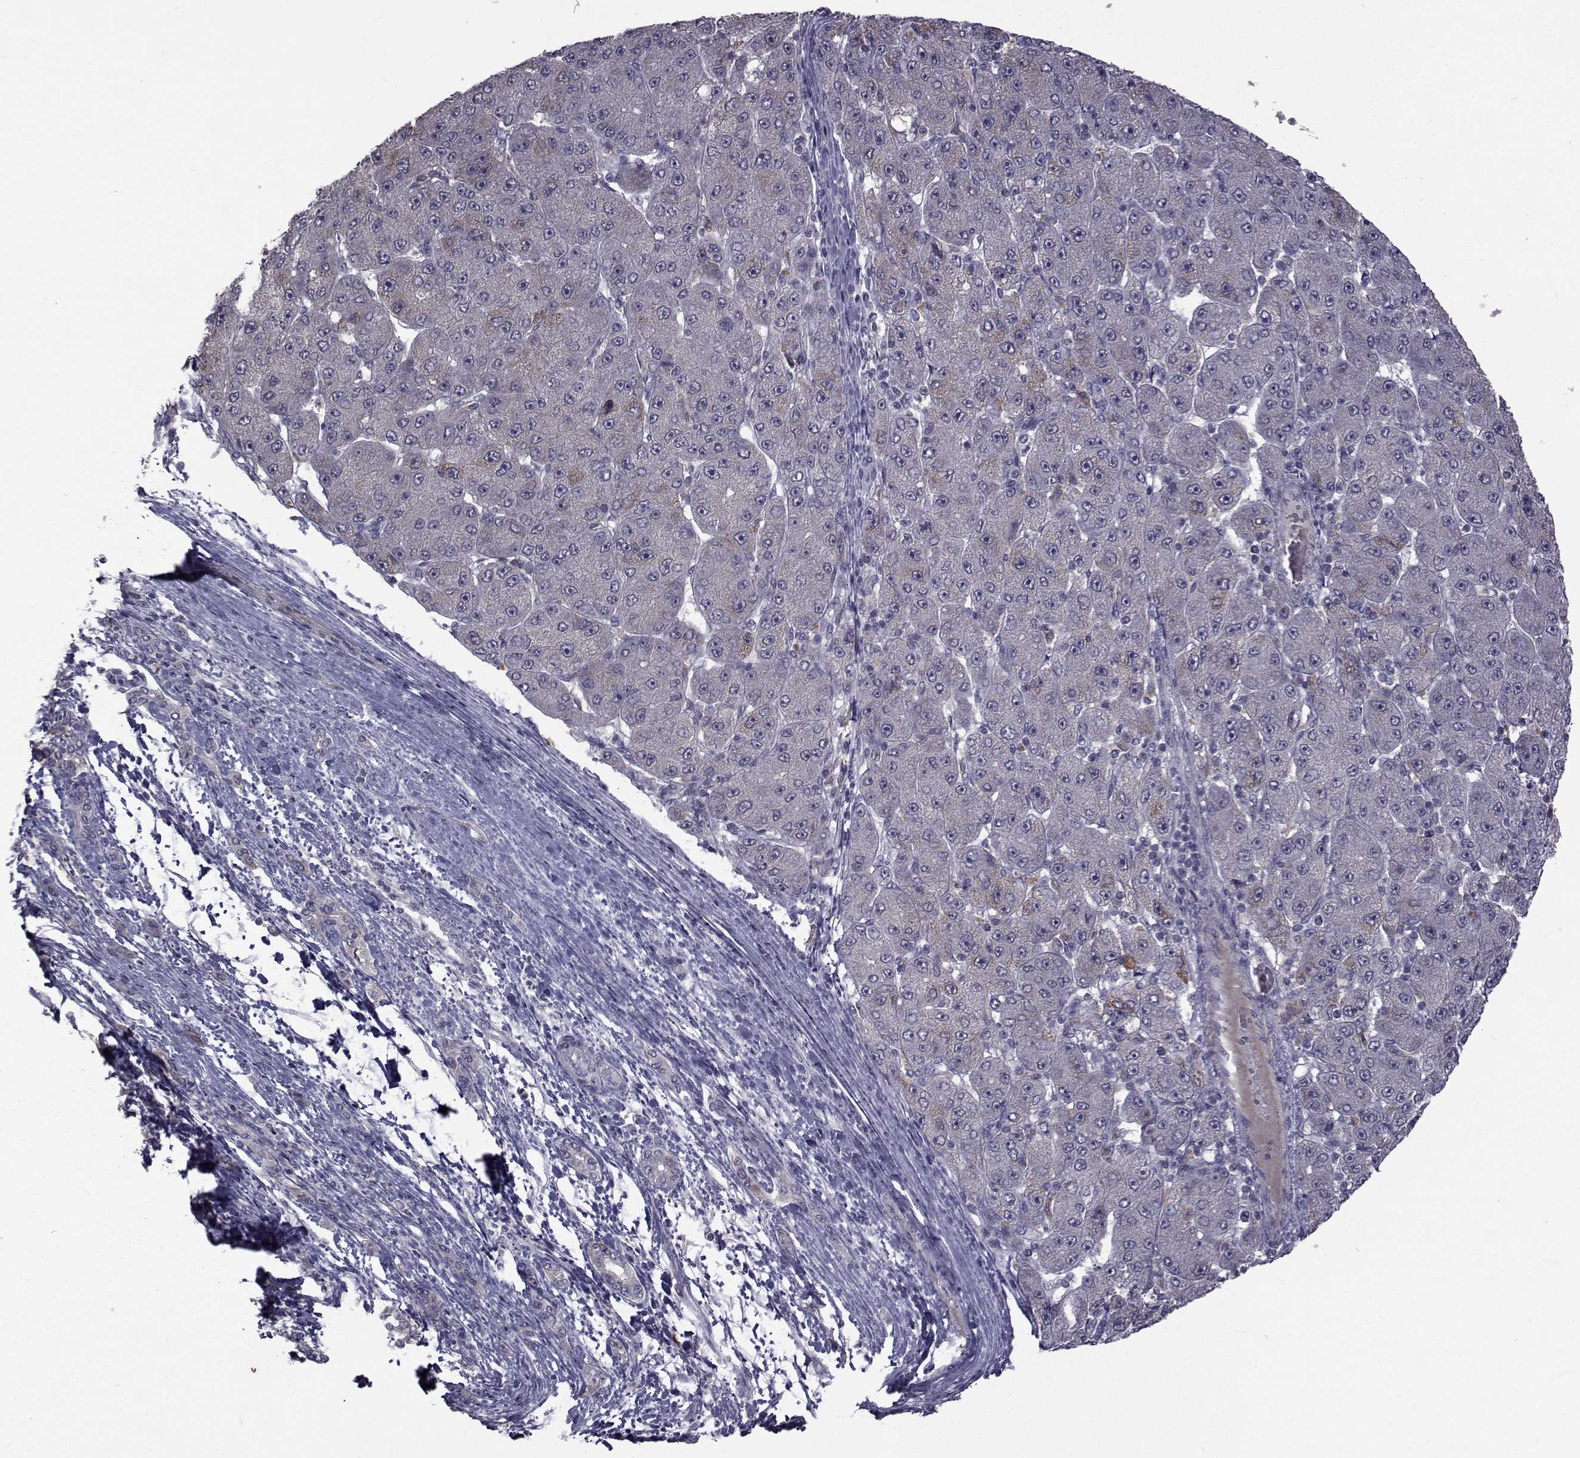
{"staining": {"intensity": "moderate", "quantity": "<25%", "location": "cytoplasmic/membranous"}, "tissue": "liver cancer", "cell_type": "Tumor cells", "image_type": "cancer", "snomed": [{"axis": "morphology", "description": "Carcinoma, Hepatocellular, NOS"}, {"axis": "topography", "description": "Liver"}], "caption": "DAB (3,3'-diaminobenzidine) immunohistochemical staining of hepatocellular carcinoma (liver) reveals moderate cytoplasmic/membranous protein expression in about <25% of tumor cells. (IHC, brightfield microscopy, high magnification).", "gene": "FDXR", "patient": {"sex": "male", "age": 67}}